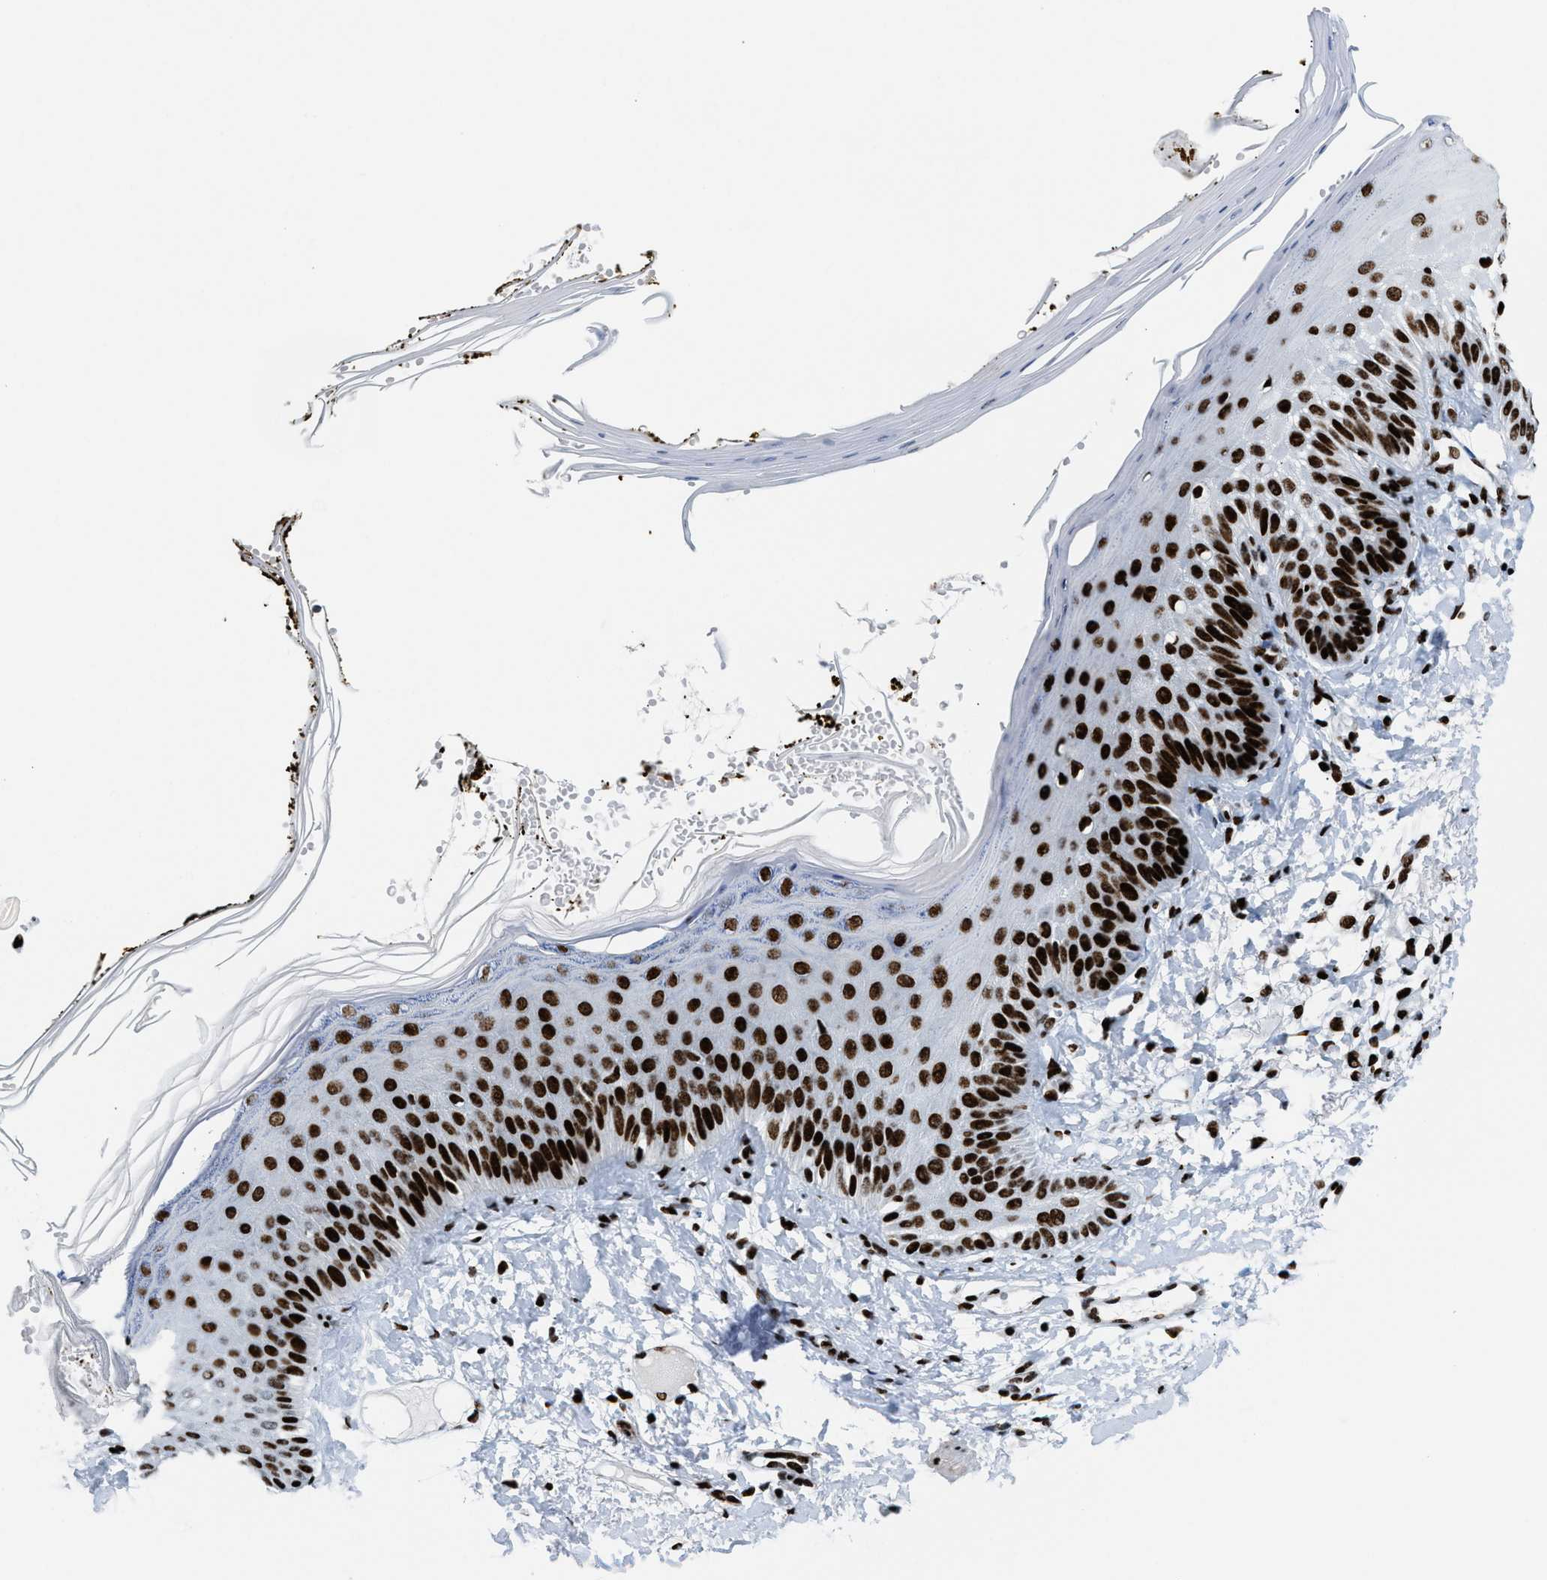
{"staining": {"intensity": "strong", "quantity": ">75%", "location": "cytoplasmic/membranous"}, "tissue": "skin", "cell_type": "Fibroblasts", "image_type": "normal", "snomed": [{"axis": "morphology", "description": "Normal tissue, NOS"}, {"axis": "topography", "description": "Skin"}, {"axis": "topography", "description": "Peripheral nerve tissue"}], "caption": "Protein analysis of benign skin reveals strong cytoplasmic/membranous positivity in about >75% of fibroblasts. (Brightfield microscopy of DAB IHC at high magnification).", "gene": "NONO", "patient": {"sex": "male", "age": 24}}